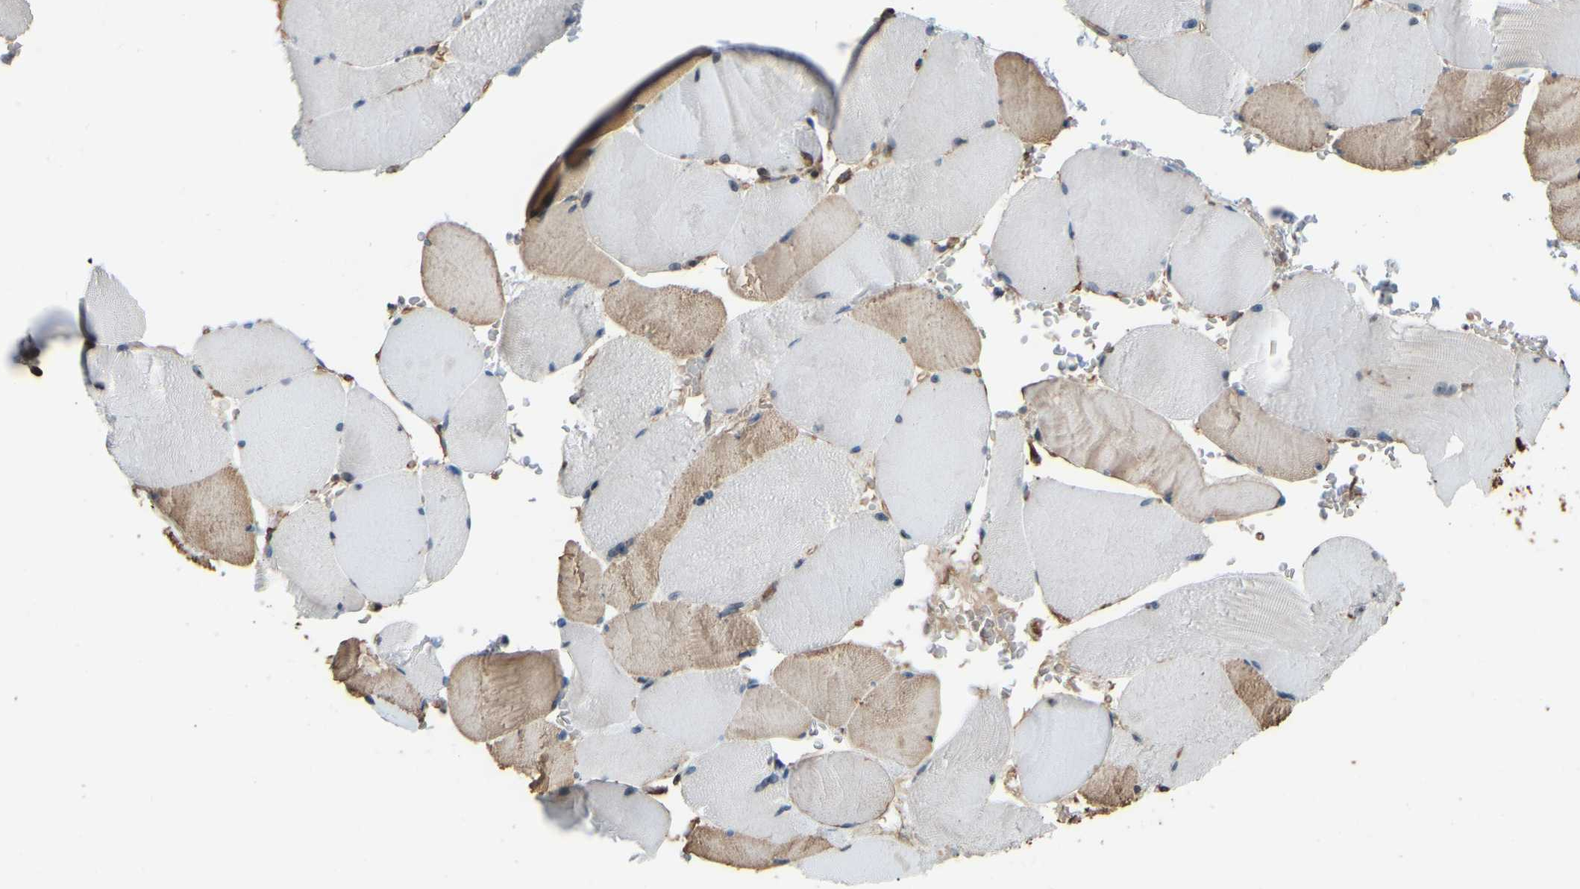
{"staining": {"intensity": "moderate", "quantity": "25%-75%", "location": "cytoplasmic/membranous,nuclear"}, "tissue": "skeletal muscle", "cell_type": "Myocytes", "image_type": "normal", "snomed": [{"axis": "morphology", "description": "Normal tissue, NOS"}, {"axis": "topography", "description": "Skin"}, {"axis": "topography", "description": "Skeletal muscle"}], "caption": "Brown immunohistochemical staining in unremarkable skeletal muscle demonstrates moderate cytoplasmic/membranous,nuclear expression in about 25%-75% of myocytes. The staining was performed using DAB (3,3'-diaminobenzidine) to visualize the protein expression in brown, while the nuclei were stained in blue with hematoxylin (Magnification: 20x).", "gene": "OS9", "patient": {"sex": "male", "age": 83}}